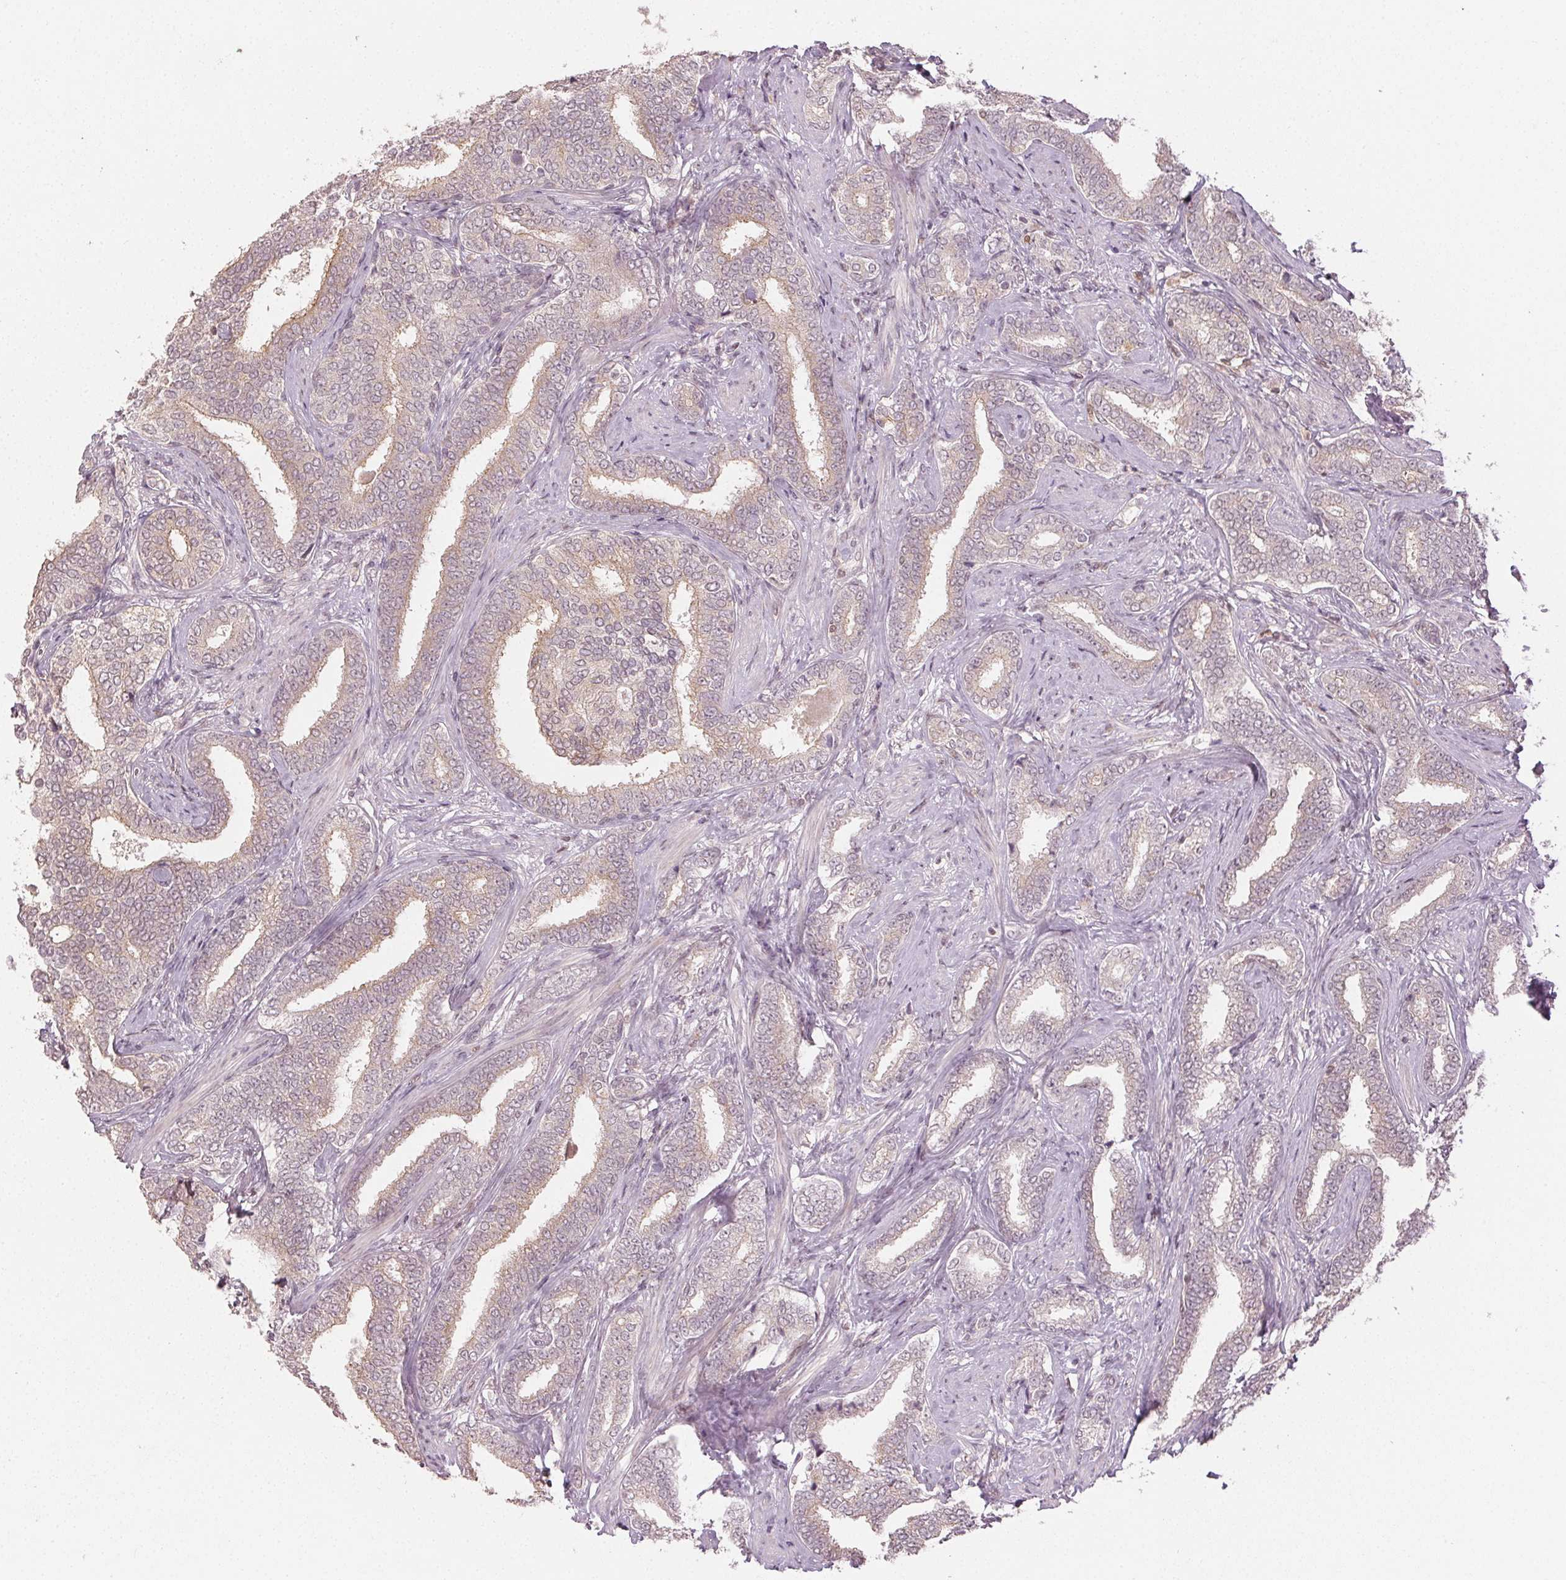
{"staining": {"intensity": "weak", "quantity": "25%-75%", "location": "cytoplasmic/membranous,nuclear"}, "tissue": "prostate cancer", "cell_type": "Tumor cells", "image_type": "cancer", "snomed": [{"axis": "morphology", "description": "Adenocarcinoma, High grade"}, {"axis": "topography", "description": "Prostate"}], "caption": "Tumor cells reveal weak cytoplasmic/membranous and nuclear expression in approximately 25%-75% of cells in prostate adenocarcinoma (high-grade). (DAB (3,3'-diaminobenzidine) IHC, brown staining for protein, blue staining for nuclei).", "gene": "MAPK14", "patient": {"sex": "male", "age": 72}}